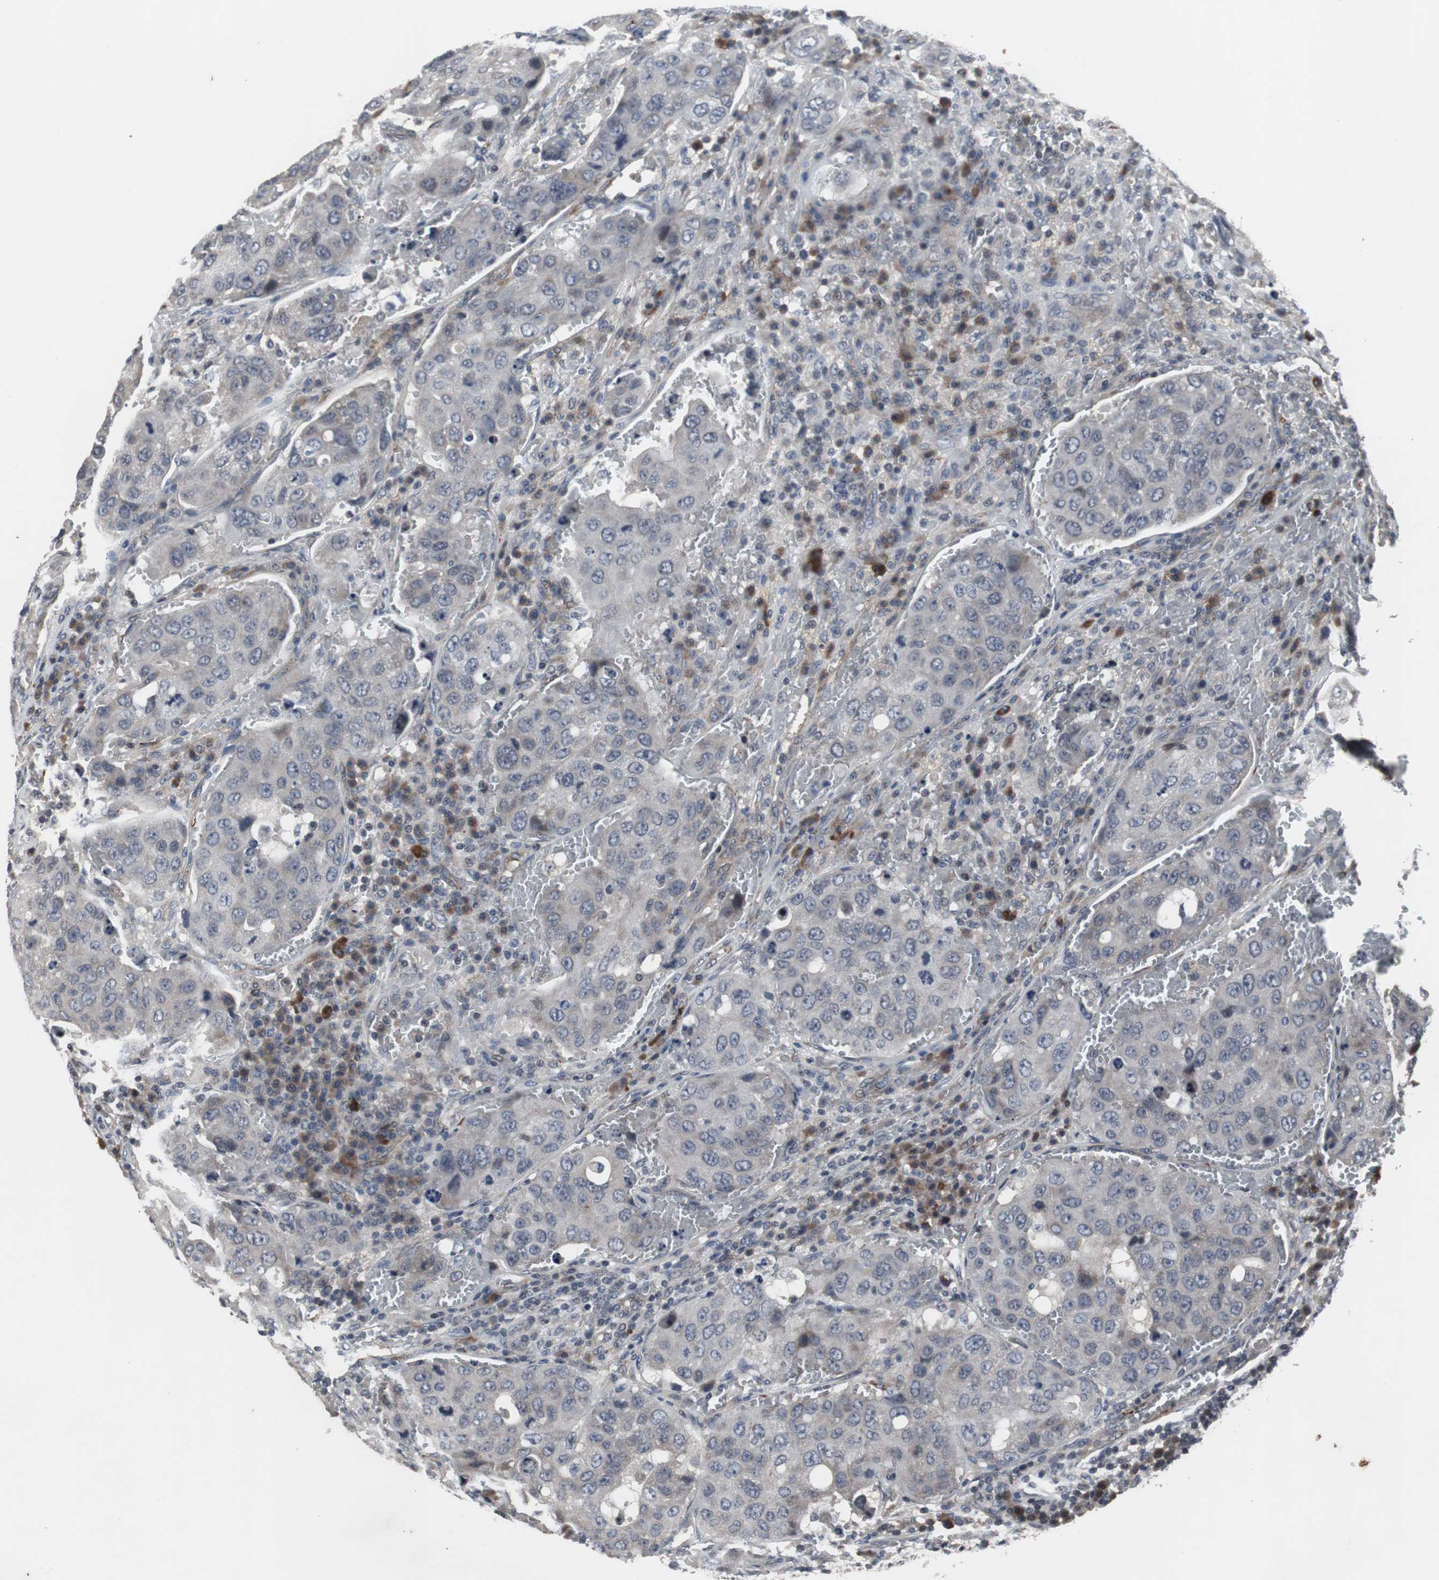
{"staining": {"intensity": "negative", "quantity": "none", "location": "none"}, "tissue": "urothelial cancer", "cell_type": "Tumor cells", "image_type": "cancer", "snomed": [{"axis": "morphology", "description": "Urothelial carcinoma, High grade"}, {"axis": "topography", "description": "Lymph node"}, {"axis": "topography", "description": "Urinary bladder"}], "caption": "Tumor cells show no significant positivity in urothelial cancer.", "gene": "CRADD", "patient": {"sex": "male", "age": 51}}